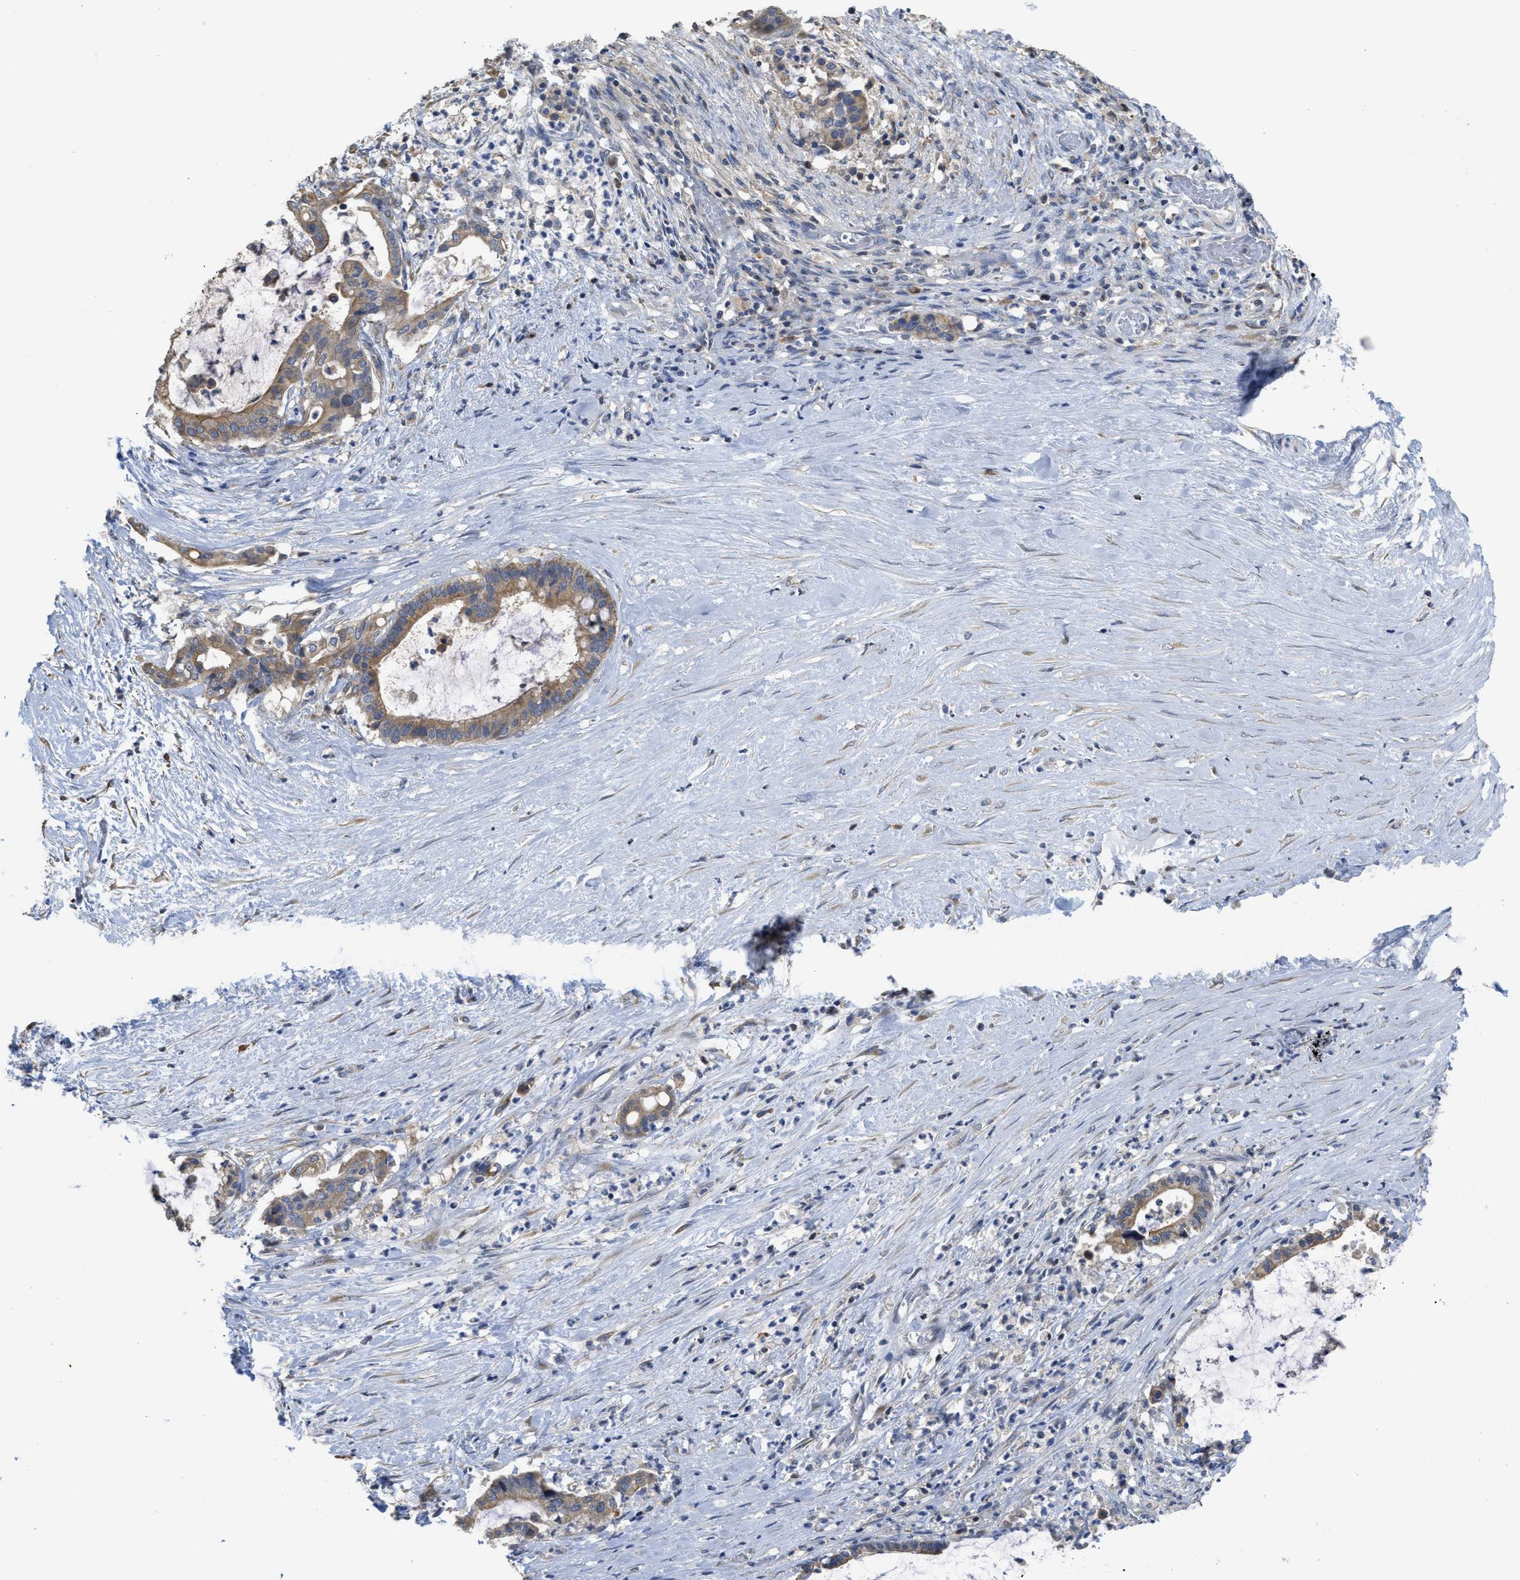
{"staining": {"intensity": "moderate", "quantity": ">75%", "location": "cytoplasmic/membranous"}, "tissue": "pancreatic cancer", "cell_type": "Tumor cells", "image_type": "cancer", "snomed": [{"axis": "morphology", "description": "Adenocarcinoma, NOS"}, {"axis": "topography", "description": "Pancreas"}], "caption": "The immunohistochemical stain shows moderate cytoplasmic/membranous expression in tumor cells of pancreatic cancer tissue.", "gene": "SFXN2", "patient": {"sex": "male", "age": 41}}